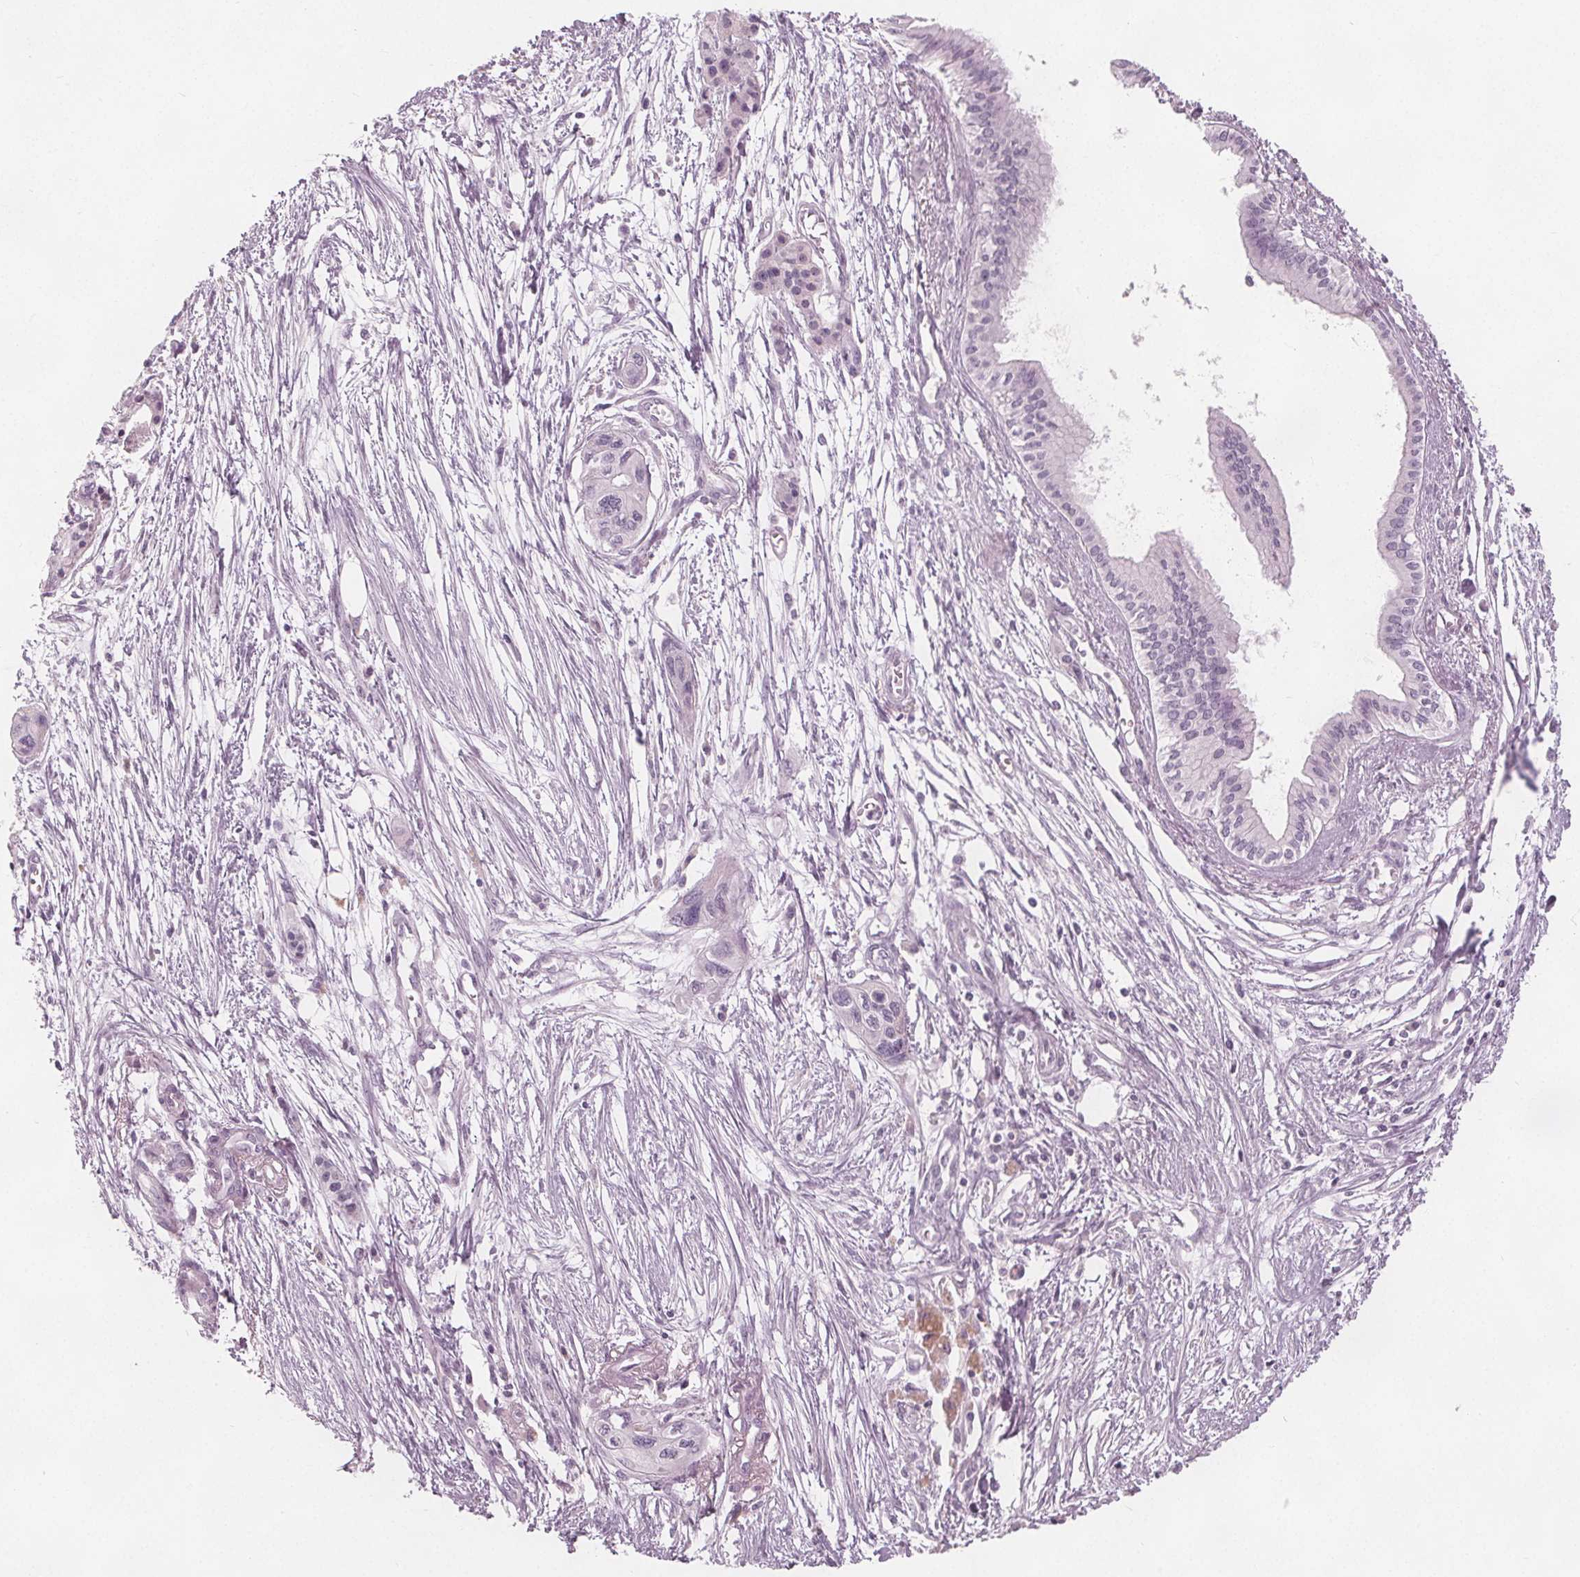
{"staining": {"intensity": "negative", "quantity": "none", "location": "none"}, "tissue": "pancreatic cancer", "cell_type": "Tumor cells", "image_type": "cancer", "snomed": [{"axis": "morphology", "description": "Adenocarcinoma, NOS"}, {"axis": "topography", "description": "Pancreas"}], "caption": "Micrograph shows no protein expression in tumor cells of pancreatic cancer tissue. (DAB (3,3'-diaminobenzidine) IHC with hematoxylin counter stain).", "gene": "BRSK1", "patient": {"sex": "female", "age": 76}}